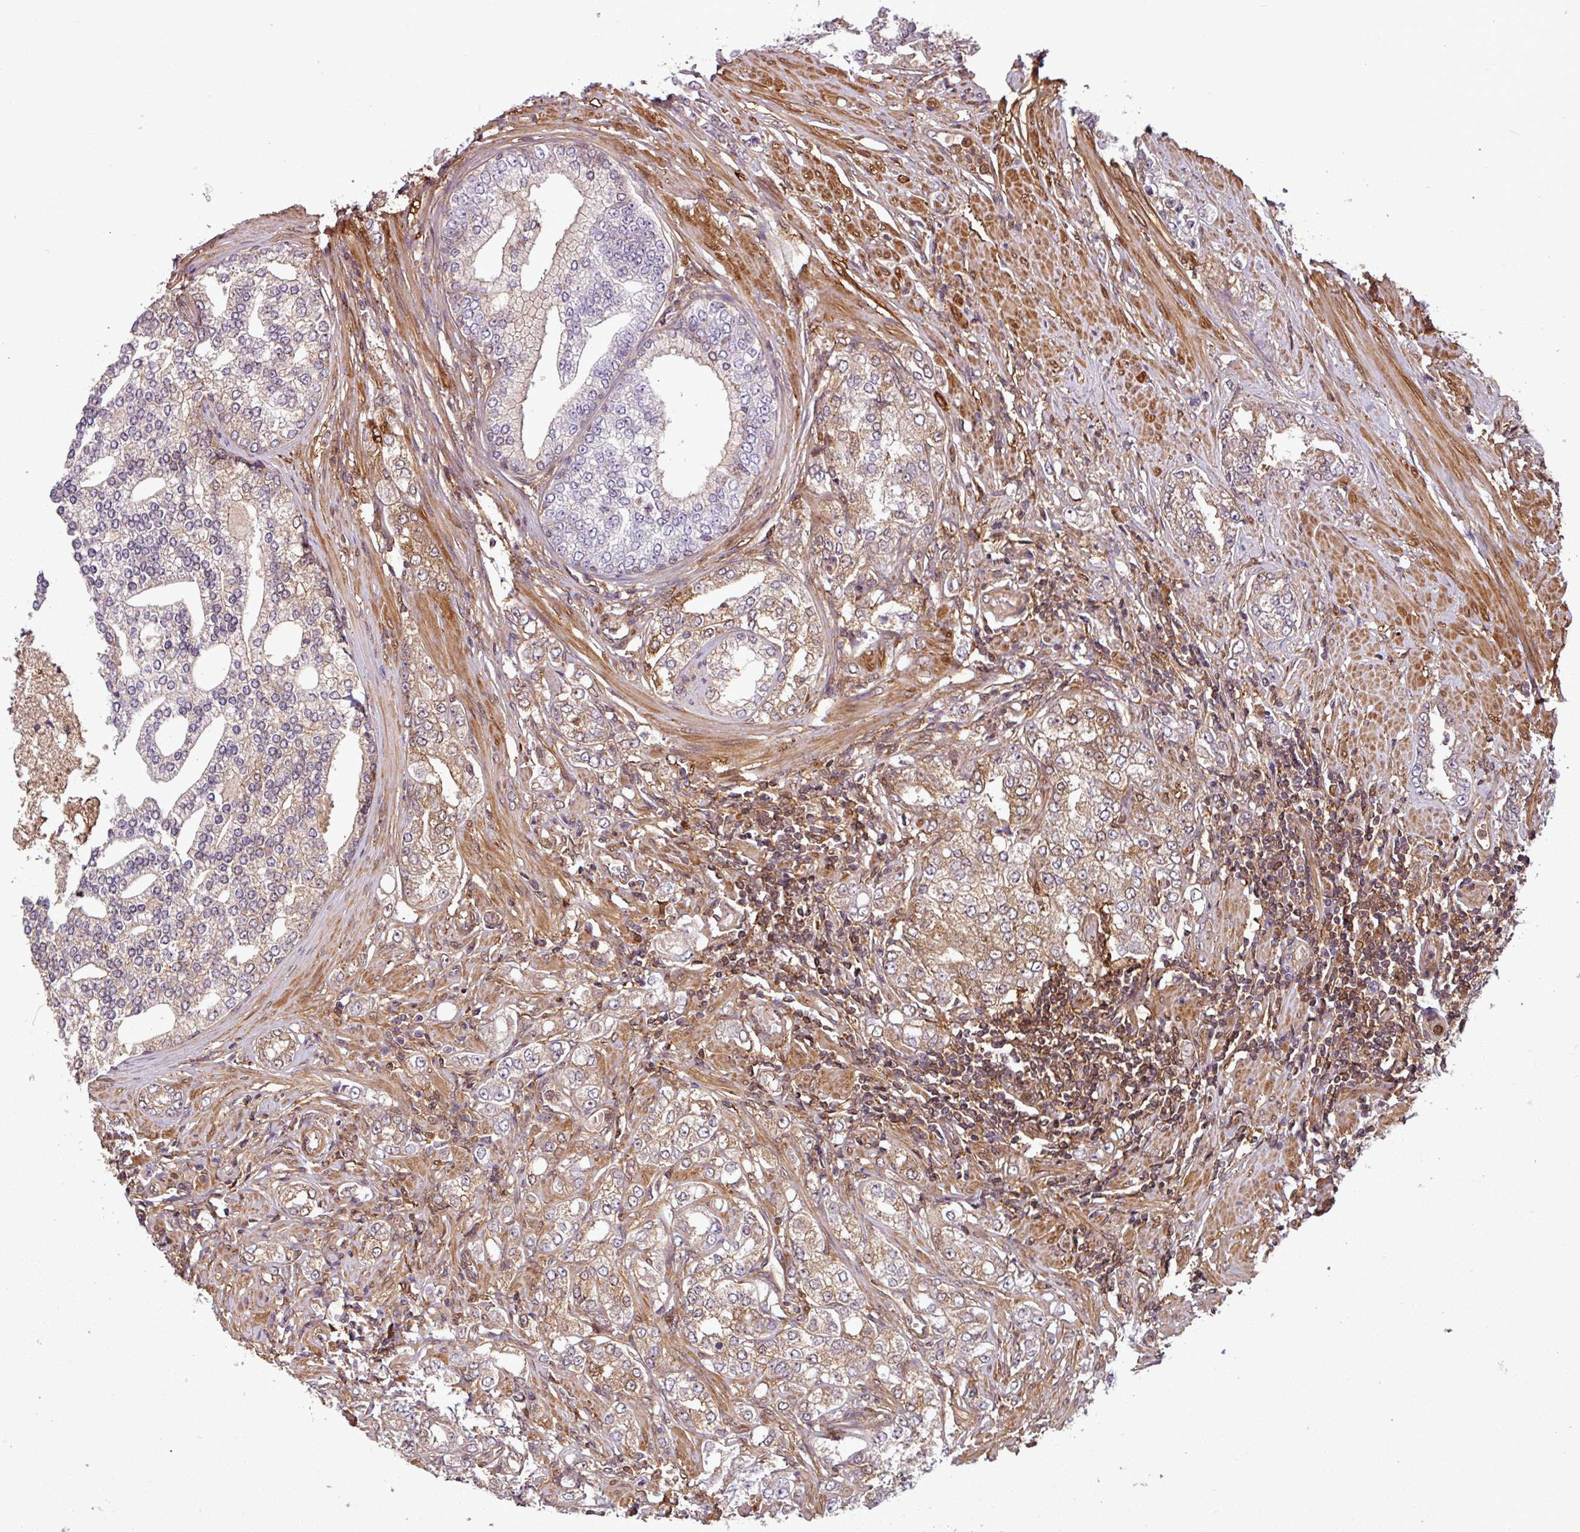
{"staining": {"intensity": "moderate", "quantity": "<25%", "location": "cytoplasmic/membranous"}, "tissue": "prostate cancer", "cell_type": "Tumor cells", "image_type": "cancer", "snomed": [{"axis": "morphology", "description": "Adenocarcinoma, High grade"}, {"axis": "topography", "description": "Prostate"}], "caption": "Tumor cells display moderate cytoplasmic/membranous positivity in about <25% of cells in prostate cancer.", "gene": "SH3BGRL", "patient": {"sex": "male", "age": 64}}